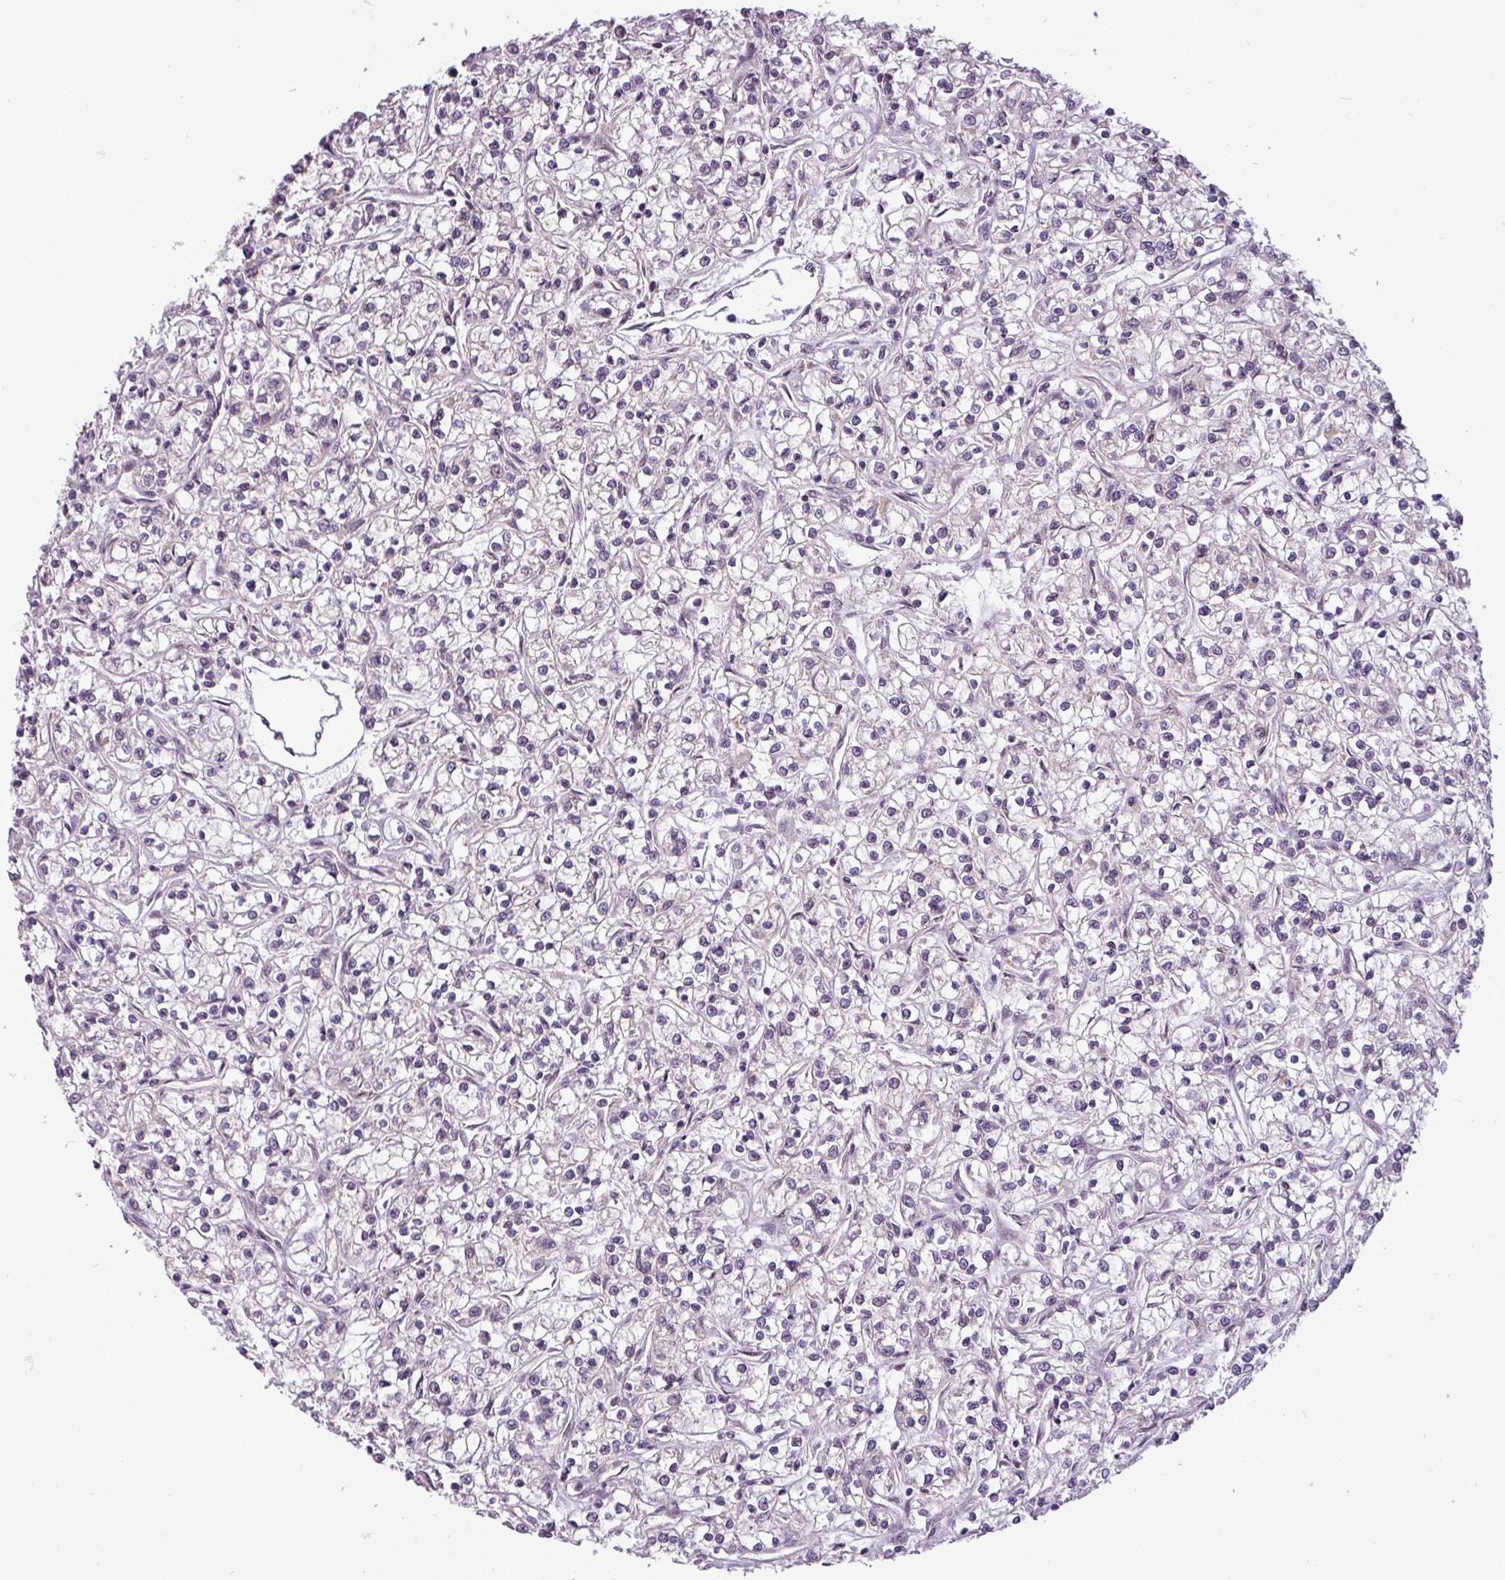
{"staining": {"intensity": "negative", "quantity": "none", "location": "none"}, "tissue": "renal cancer", "cell_type": "Tumor cells", "image_type": "cancer", "snomed": [{"axis": "morphology", "description": "Adenocarcinoma, NOS"}, {"axis": "topography", "description": "Kidney"}], "caption": "Immunohistochemistry (IHC) of renal adenocarcinoma shows no staining in tumor cells.", "gene": "MFHAS1", "patient": {"sex": "female", "age": 59}}